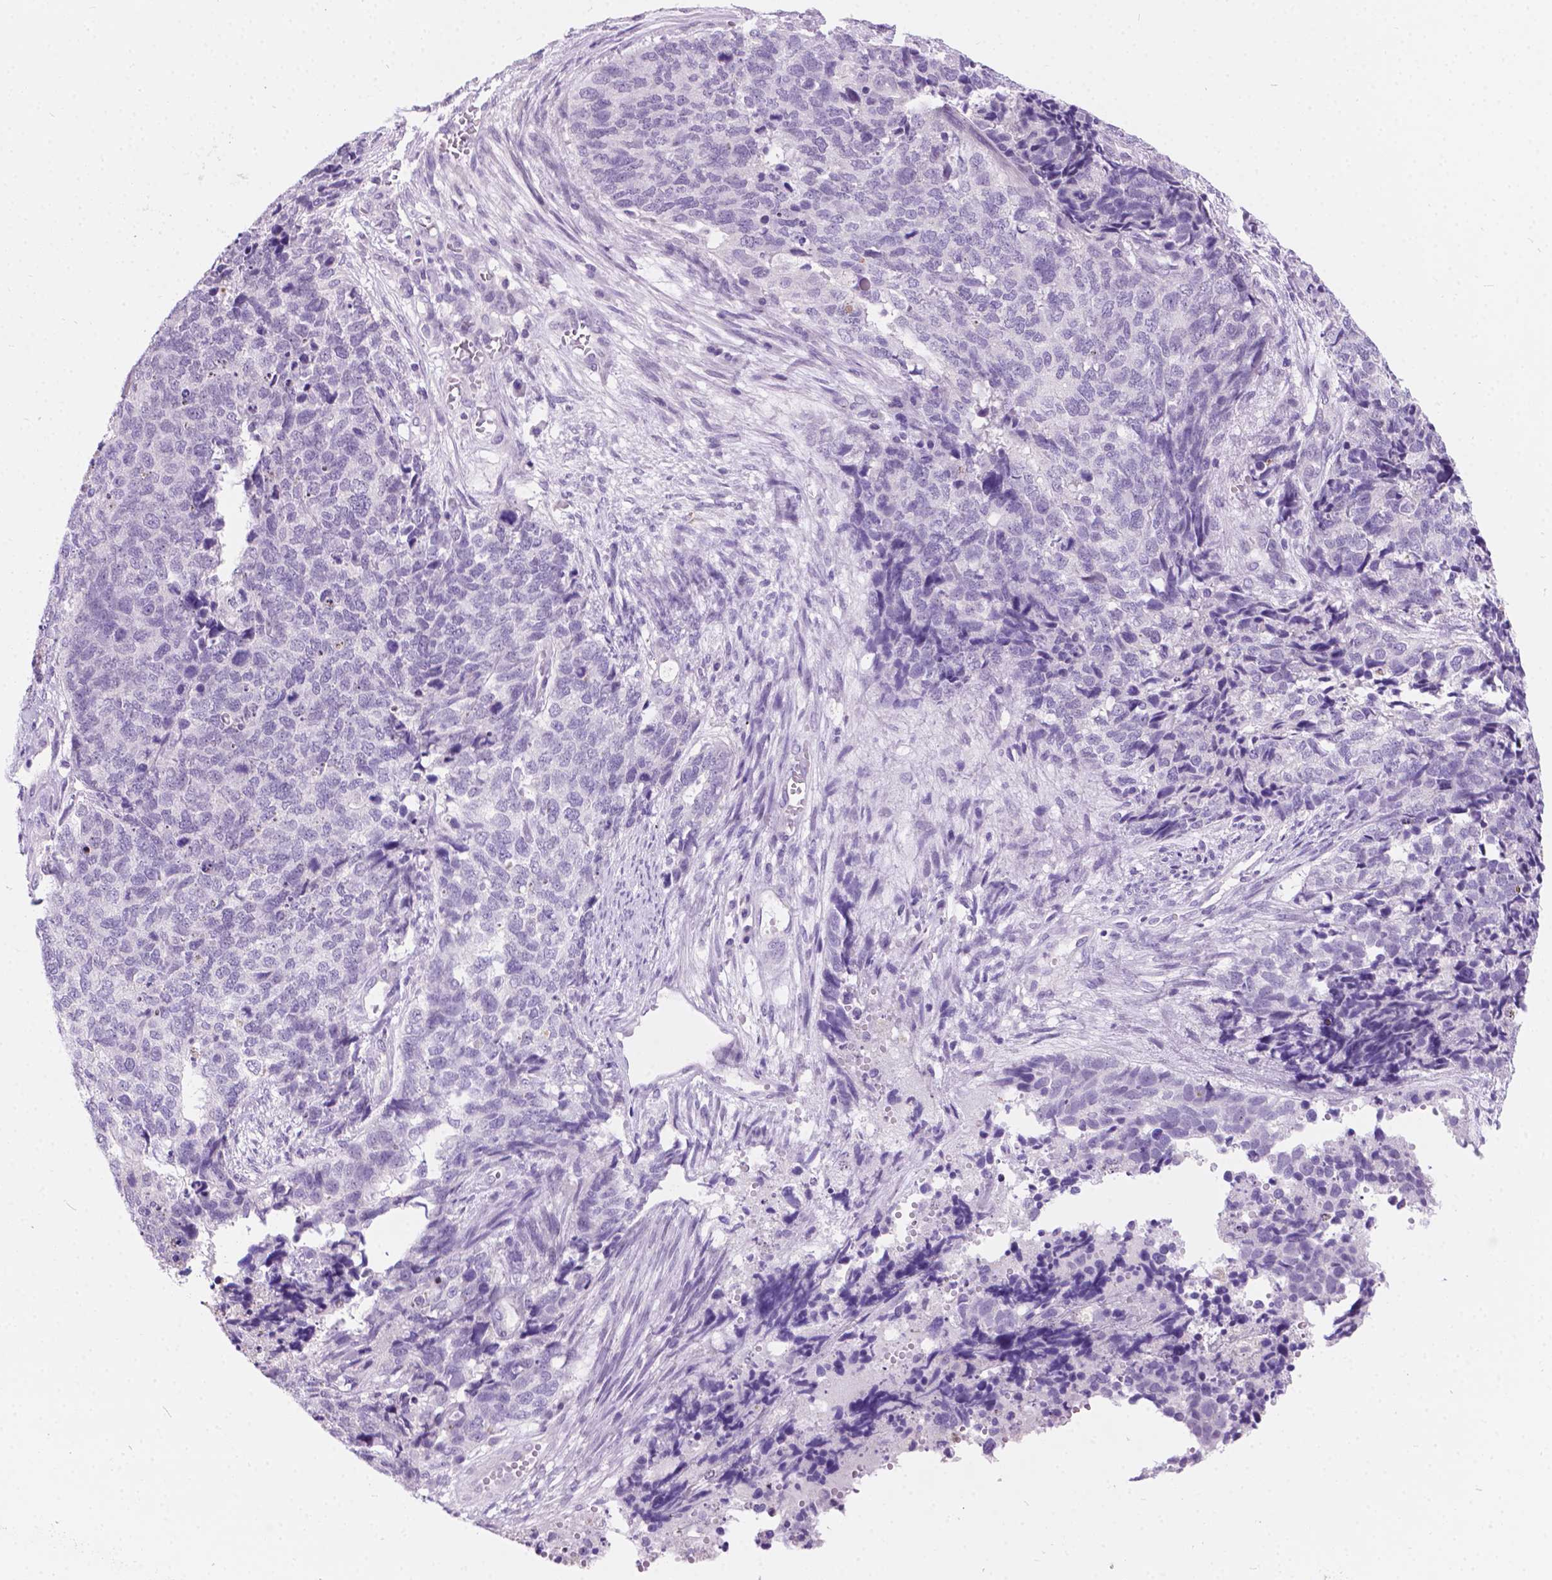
{"staining": {"intensity": "negative", "quantity": "none", "location": "none"}, "tissue": "cervical cancer", "cell_type": "Tumor cells", "image_type": "cancer", "snomed": [{"axis": "morphology", "description": "Squamous cell carcinoma, NOS"}, {"axis": "topography", "description": "Cervix"}], "caption": "The histopathology image reveals no significant expression in tumor cells of cervical cancer. (DAB (3,3'-diaminobenzidine) IHC with hematoxylin counter stain).", "gene": "ARMS2", "patient": {"sex": "female", "age": 63}}